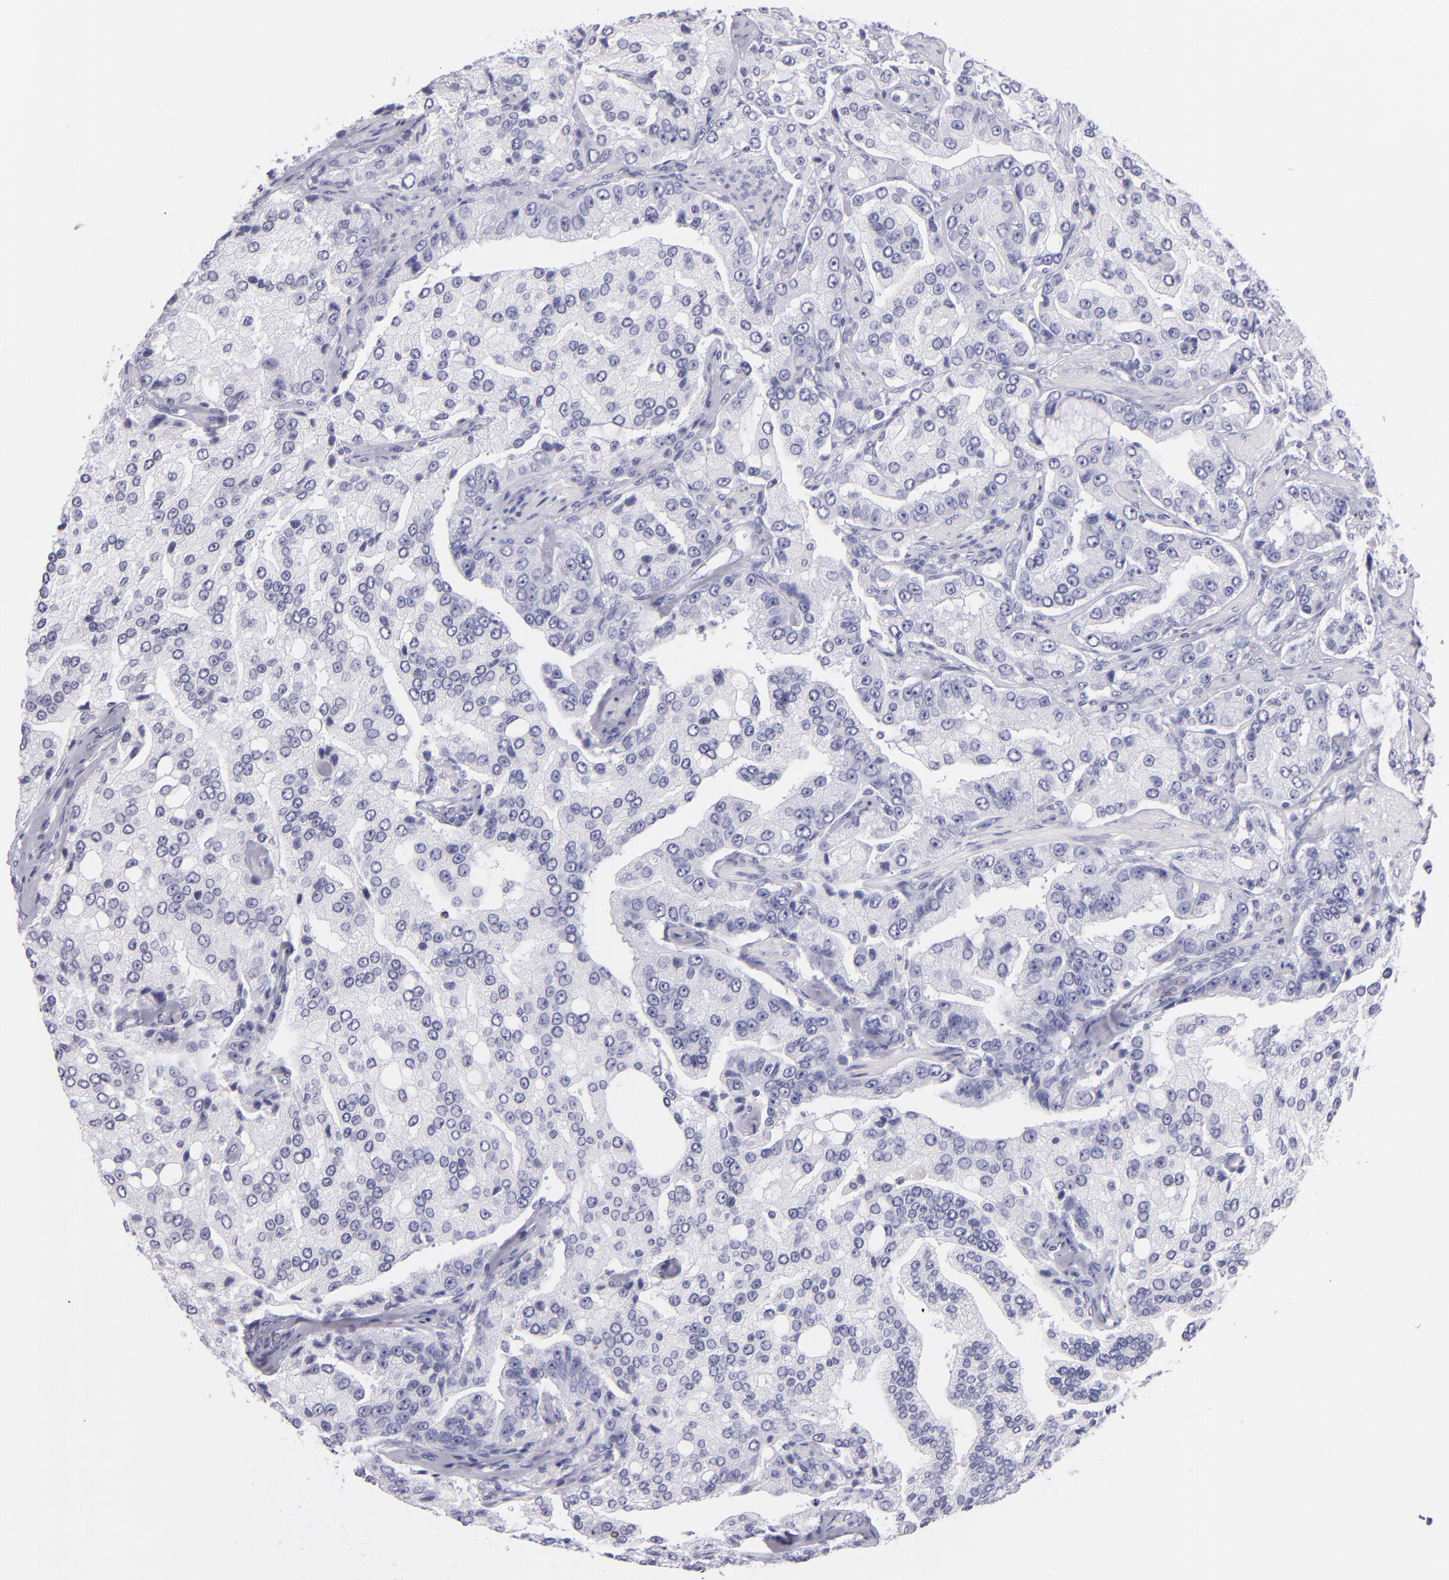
{"staining": {"intensity": "negative", "quantity": "none", "location": "none"}, "tissue": "prostate cancer", "cell_type": "Tumor cells", "image_type": "cancer", "snomed": [{"axis": "morphology", "description": "Adenocarcinoma, Medium grade"}, {"axis": "topography", "description": "Prostate"}], "caption": "The micrograph exhibits no significant expression in tumor cells of adenocarcinoma (medium-grade) (prostate).", "gene": "PRF1", "patient": {"sex": "male", "age": 72}}